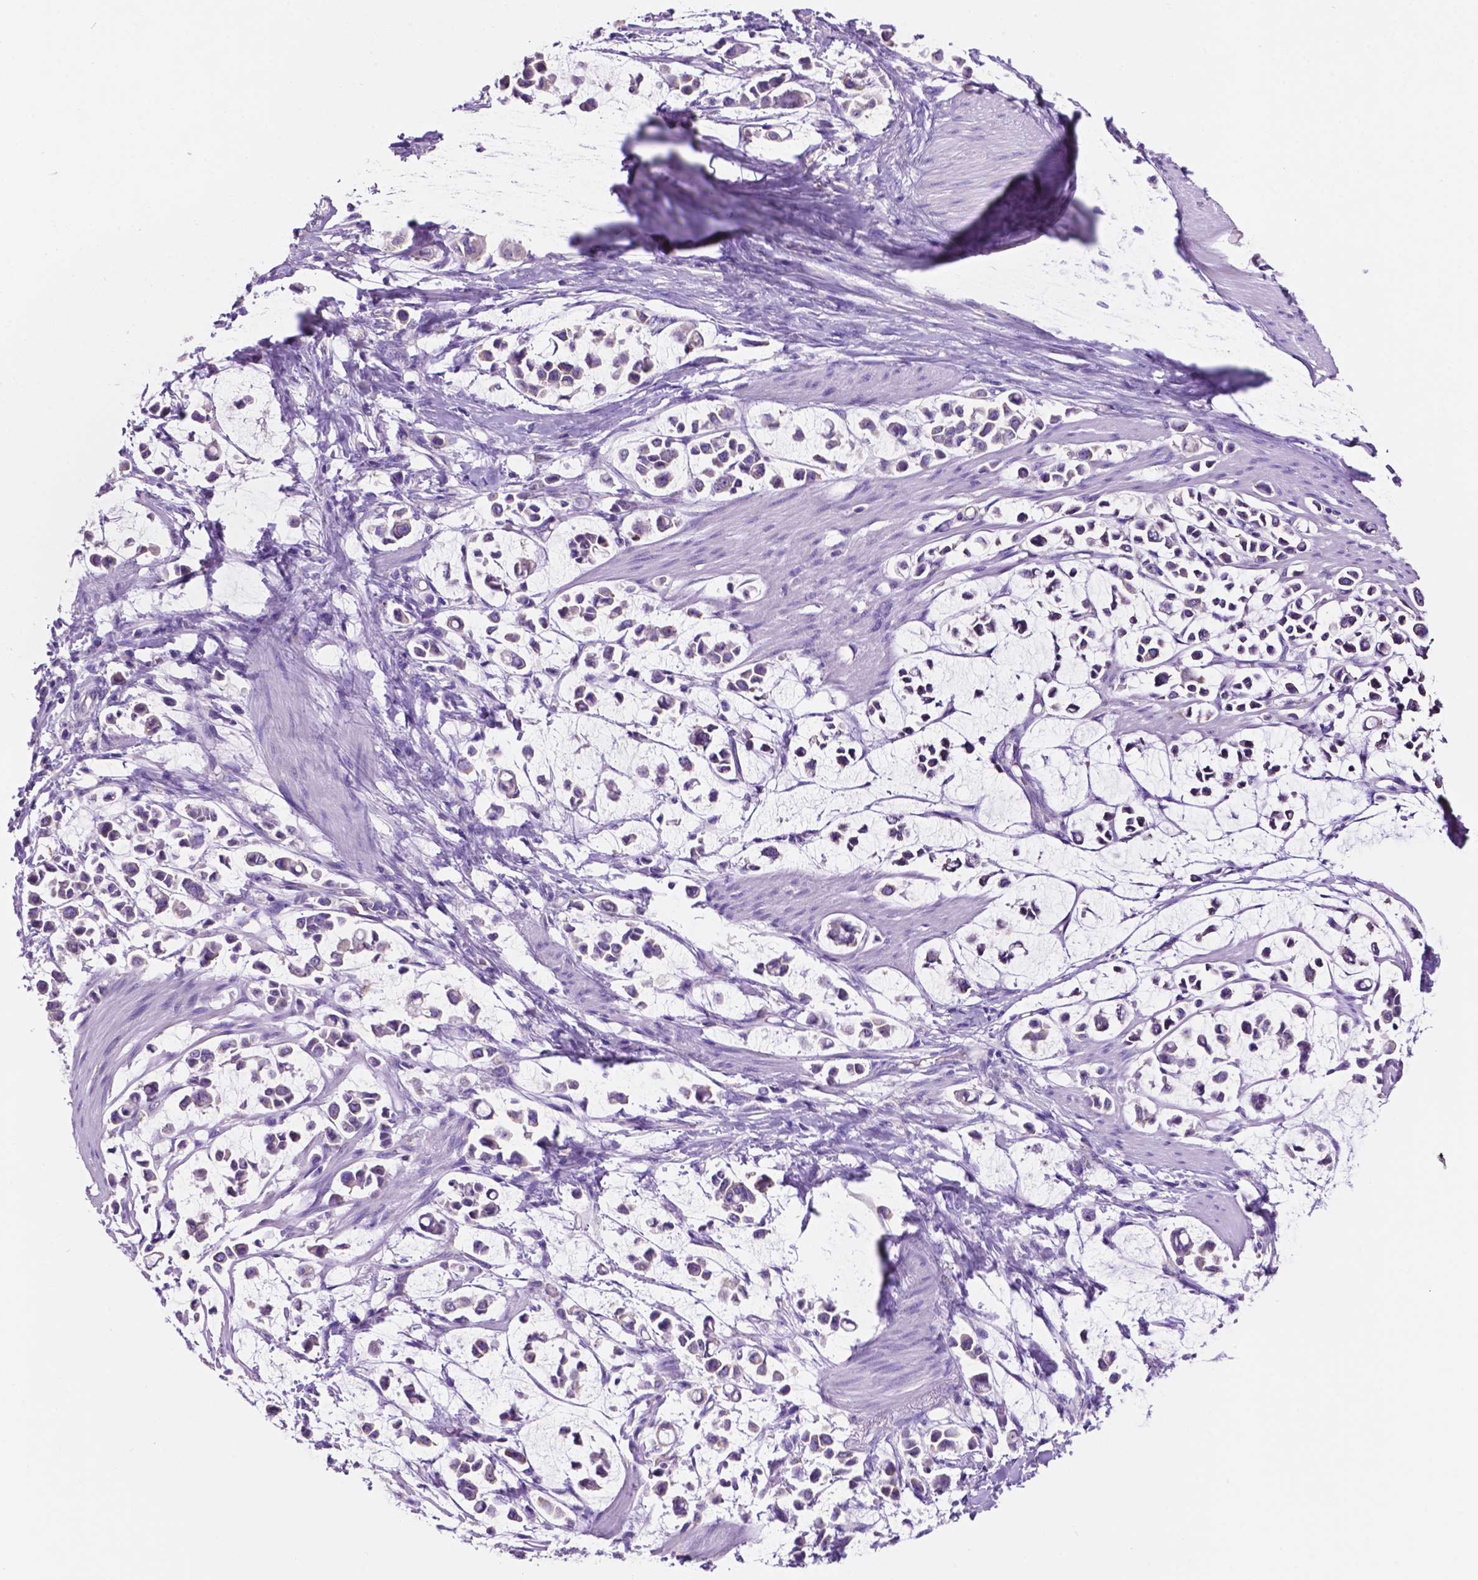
{"staining": {"intensity": "negative", "quantity": "none", "location": "none"}, "tissue": "stomach cancer", "cell_type": "Tumor cells", "image_type": "cancer", "snomed": [{"axis": "morphology", "description": "Adenocarcinoma, NOS"}, {"axis": "topography", "description": "Stomach"}], "caption": "Immunohistochemical staining of human adenocarcinoma (stomach) reveals no significant staining in tumor cells.", "gene": "SPDYA", "patient": {"sex": "male", "age": 82}}